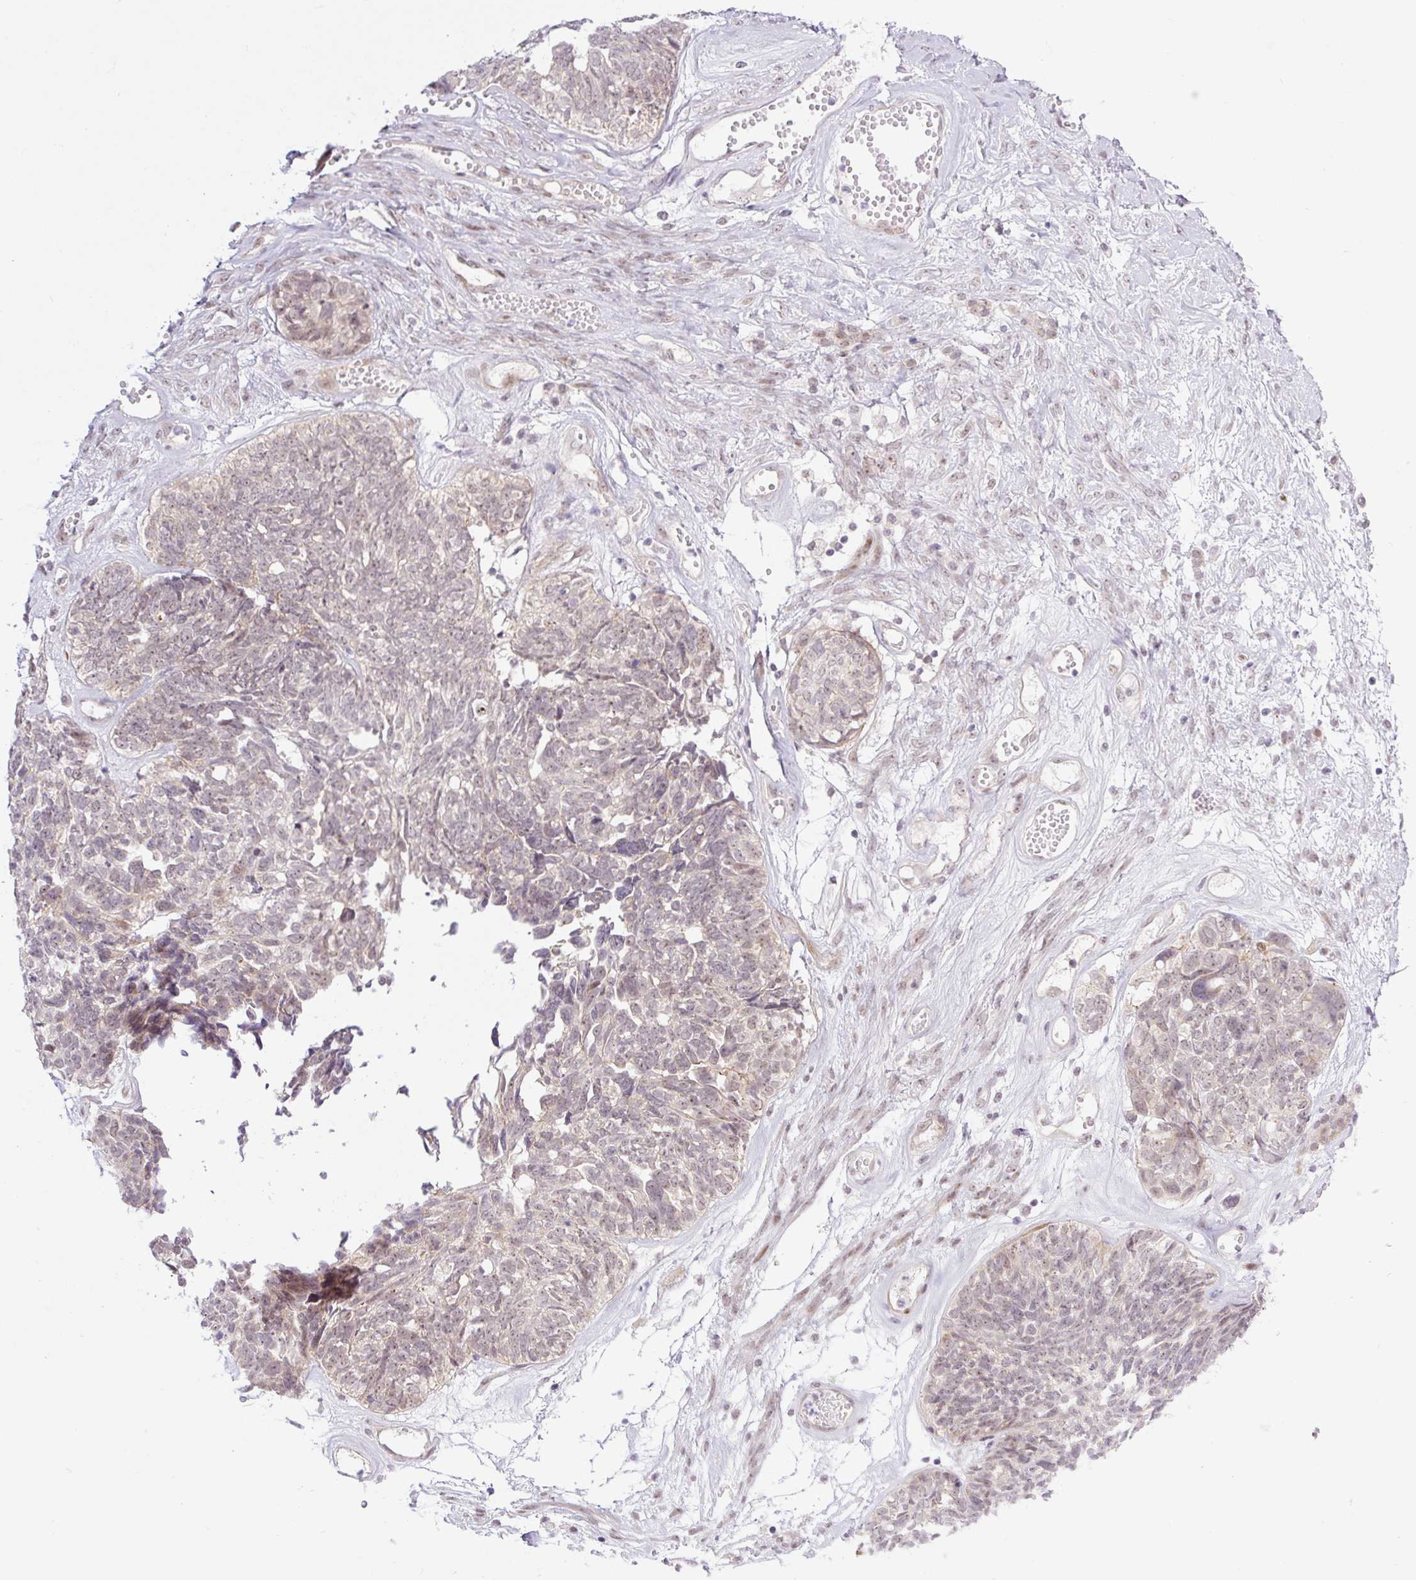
{"staining": {"intensity": "weak", "quantity": "25%-75%", "location": "nuclear"}, "tissue": "ovarian cancer", "cell_type": "Tumor cells", "image_type": "cancer", "snomed": [{"axis": "morphology", "description": "Cystadenocarcinoma, serous, NOS"}, {"axis": "topography", "description": "Ovary"}], "caption": "An immunohistochemistry (IHC) histopathology image of neoplastic tissue is shown. Protein staining in brown highlights weak nuclear positivity in serous cystadenocarcinoma (ovarian) within tumor cells.", "gene": "ICE1", "patient": {"sex": "female", "age": 79}}